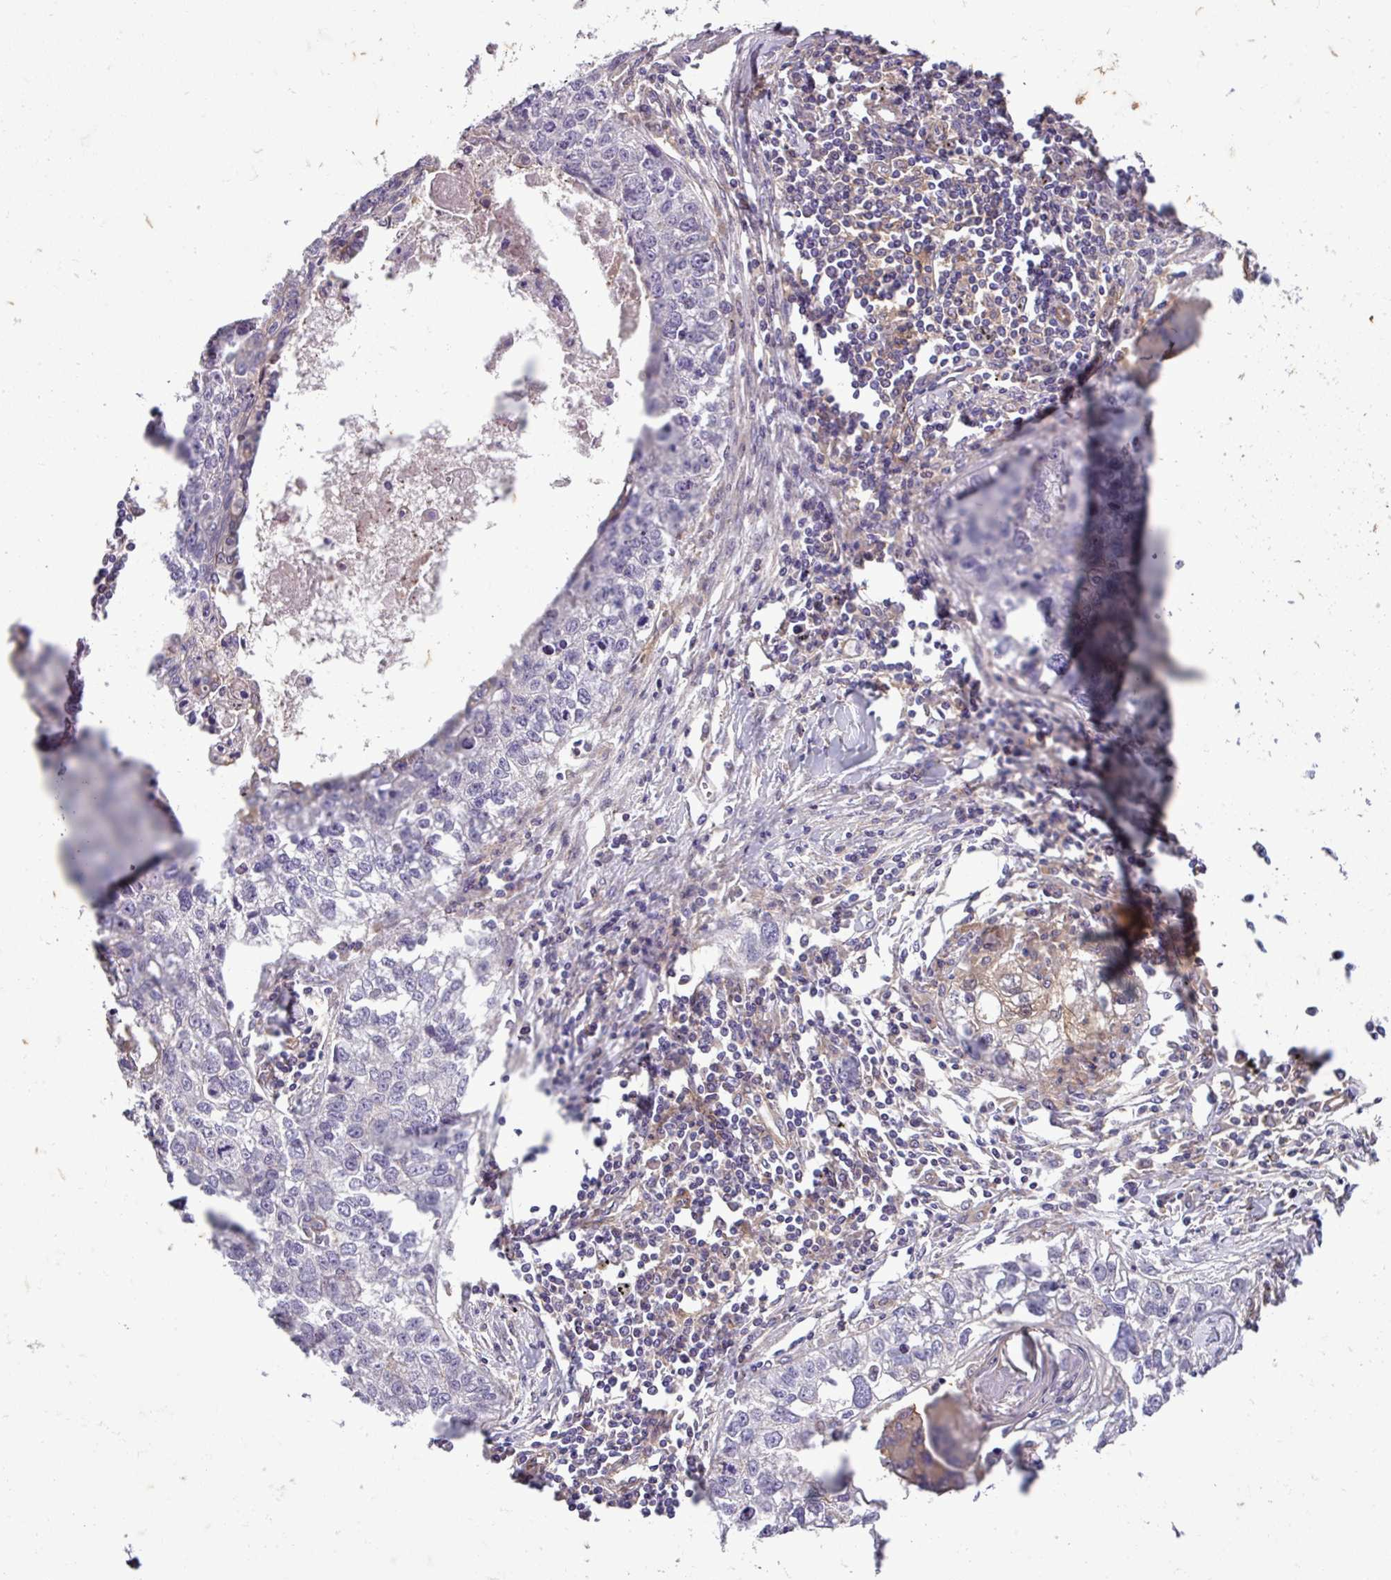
{"staining": {"intensity": "moderate", "quantity": "<25%", "location": "cytoplasmic/membranous"}, "tissue": "lung cancer", "cell_type": "Tumor cells", "image_type": "cancer", "snomed": [{"axis": "morphology", "description": "Squamous cell carcinoma, NOS"}, {"axis": "topography", "description": "Lung"}], "caption": "Lung squamous cell carcinoma stained with a protein marker reveals moderate staining in tumor cells.", "gene": "SLC23A2", "patient": {"sex": "male", "age": 74}}